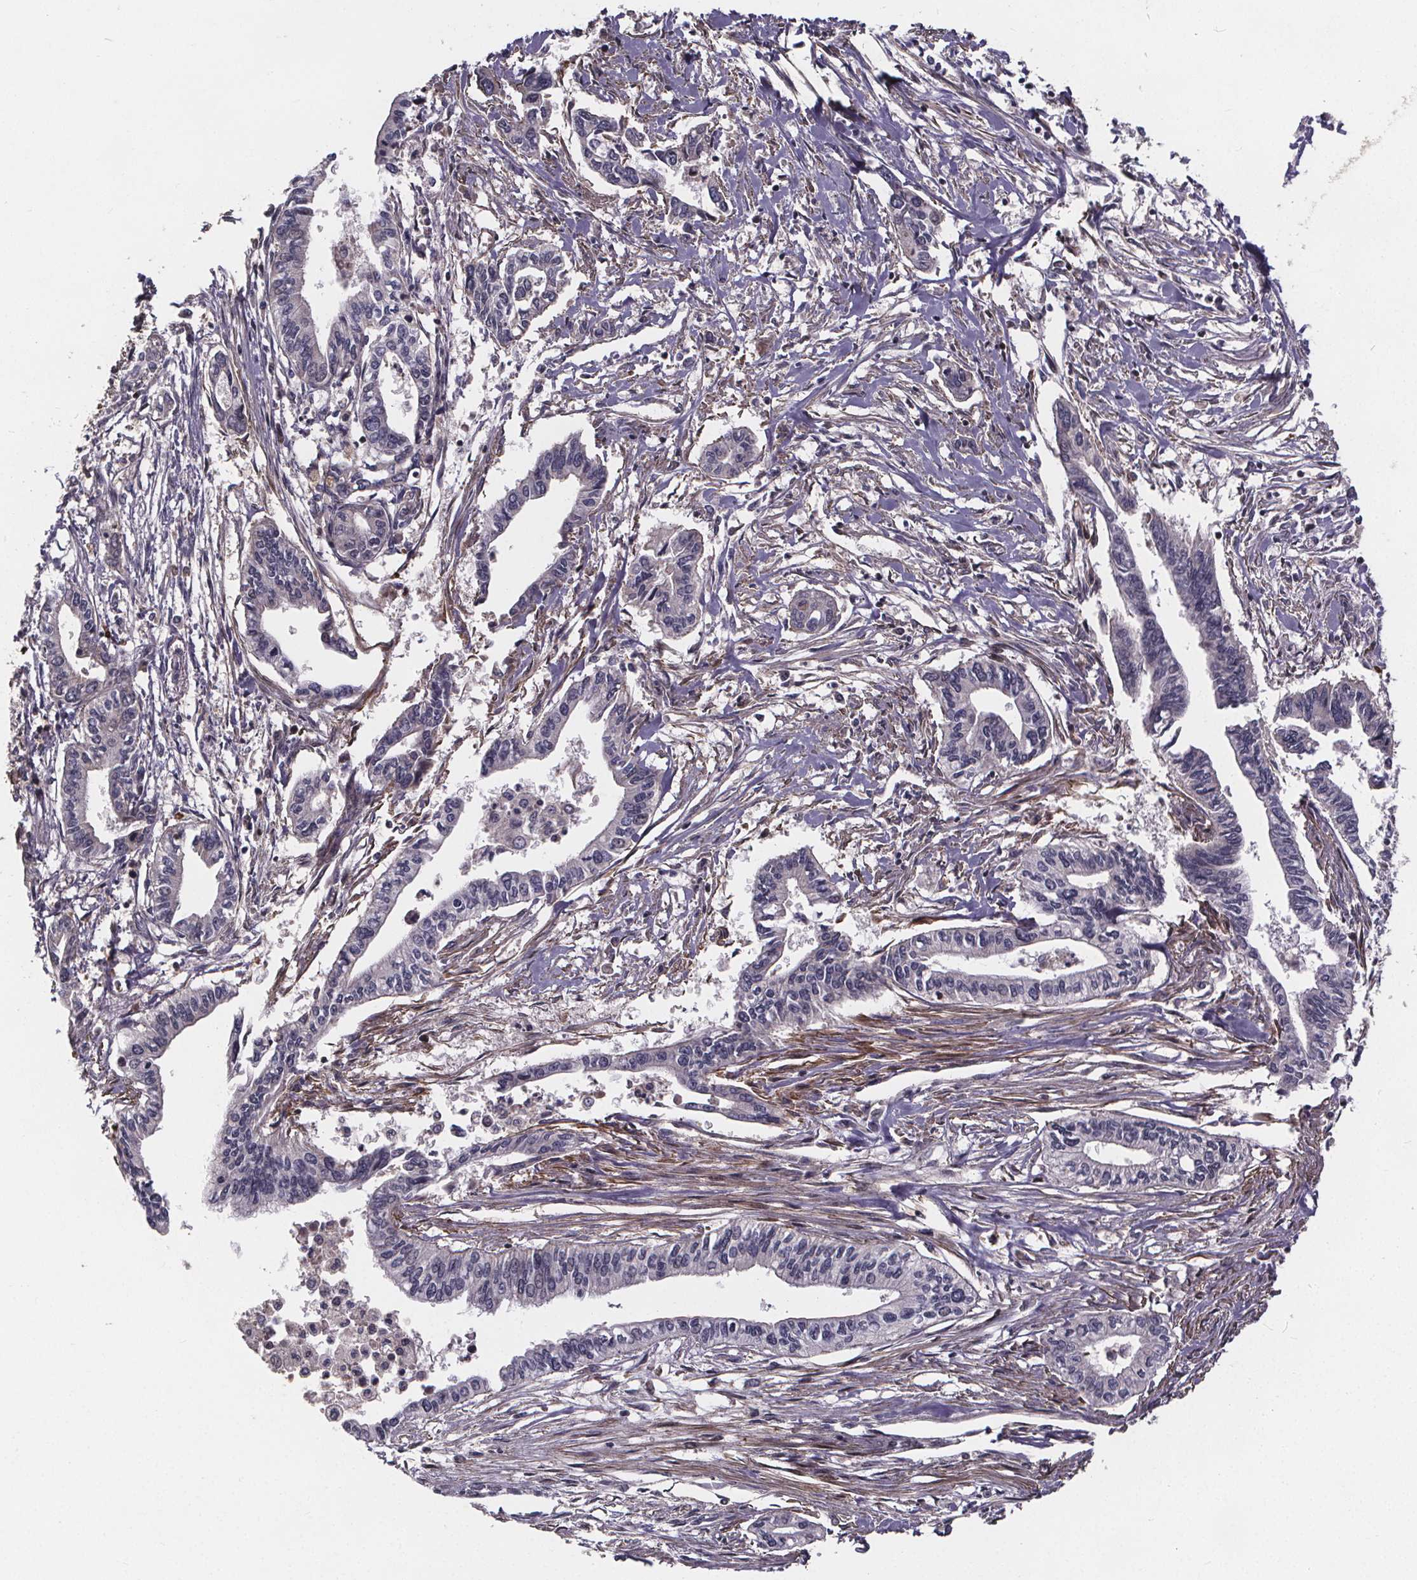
{"staining": {"intensity": "negative", "quantity": "none", "location": "none"}, "tissue": "pancreatic cancer", "cell_type": "Tumor cells", "image_type": "cancer", "snomed": [{"axis": "morphology", "description": "Adenocarcinoma, NOS"}, {"axis": "topography", "description": "Pancreas"}], "caption": "Immunohistochemical staining of human adenocarcinoma (pancreatic) exhibits no significant staining in tumor cells.", "gene": "YME1L1", "patient": {"sex": "male", "age": 60}}